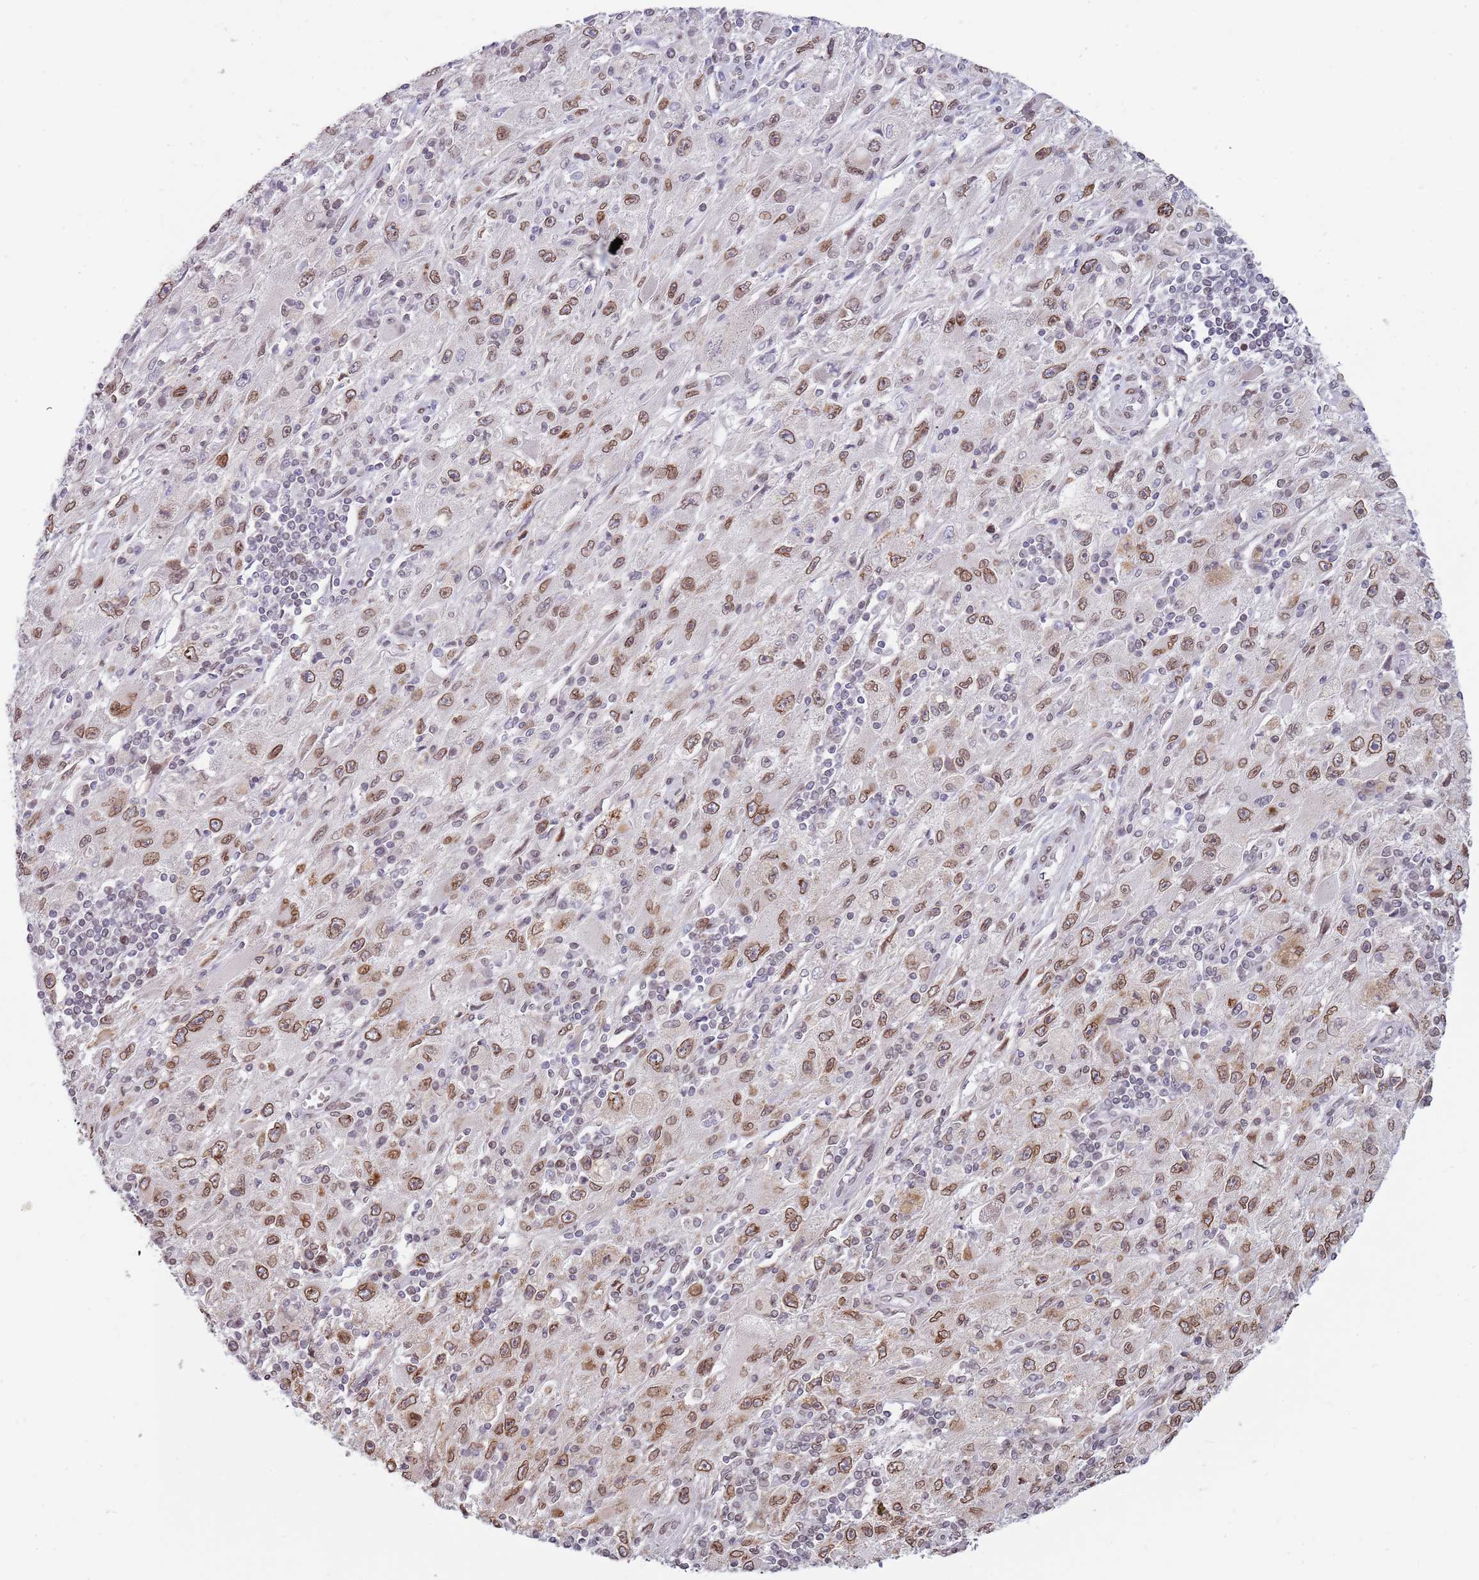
{"staining": {"intensity": "moderate", "quantity": "25%-75%", "location": "cytoplasmic/membranous,nuclear"}, "tissue": "melanoma", "cell_type": "Tumor cells", "image_type": "cancer", "snomed": [{"axis": "morphology", "description": "Malignant melanoma, Metastatic site"}, {"axis": "topography", "description": "Skin"}], "caption": "Moderate cytoplasmic/membranous and nuclear staining for a protein is seen in approximately 25%-75% of tumor cells of malignant melanoma (metastatic site) using immunohistochemistry (IHC).", "gene": "KLHDC2", "patient": {"sex": "male", "age": 53}}